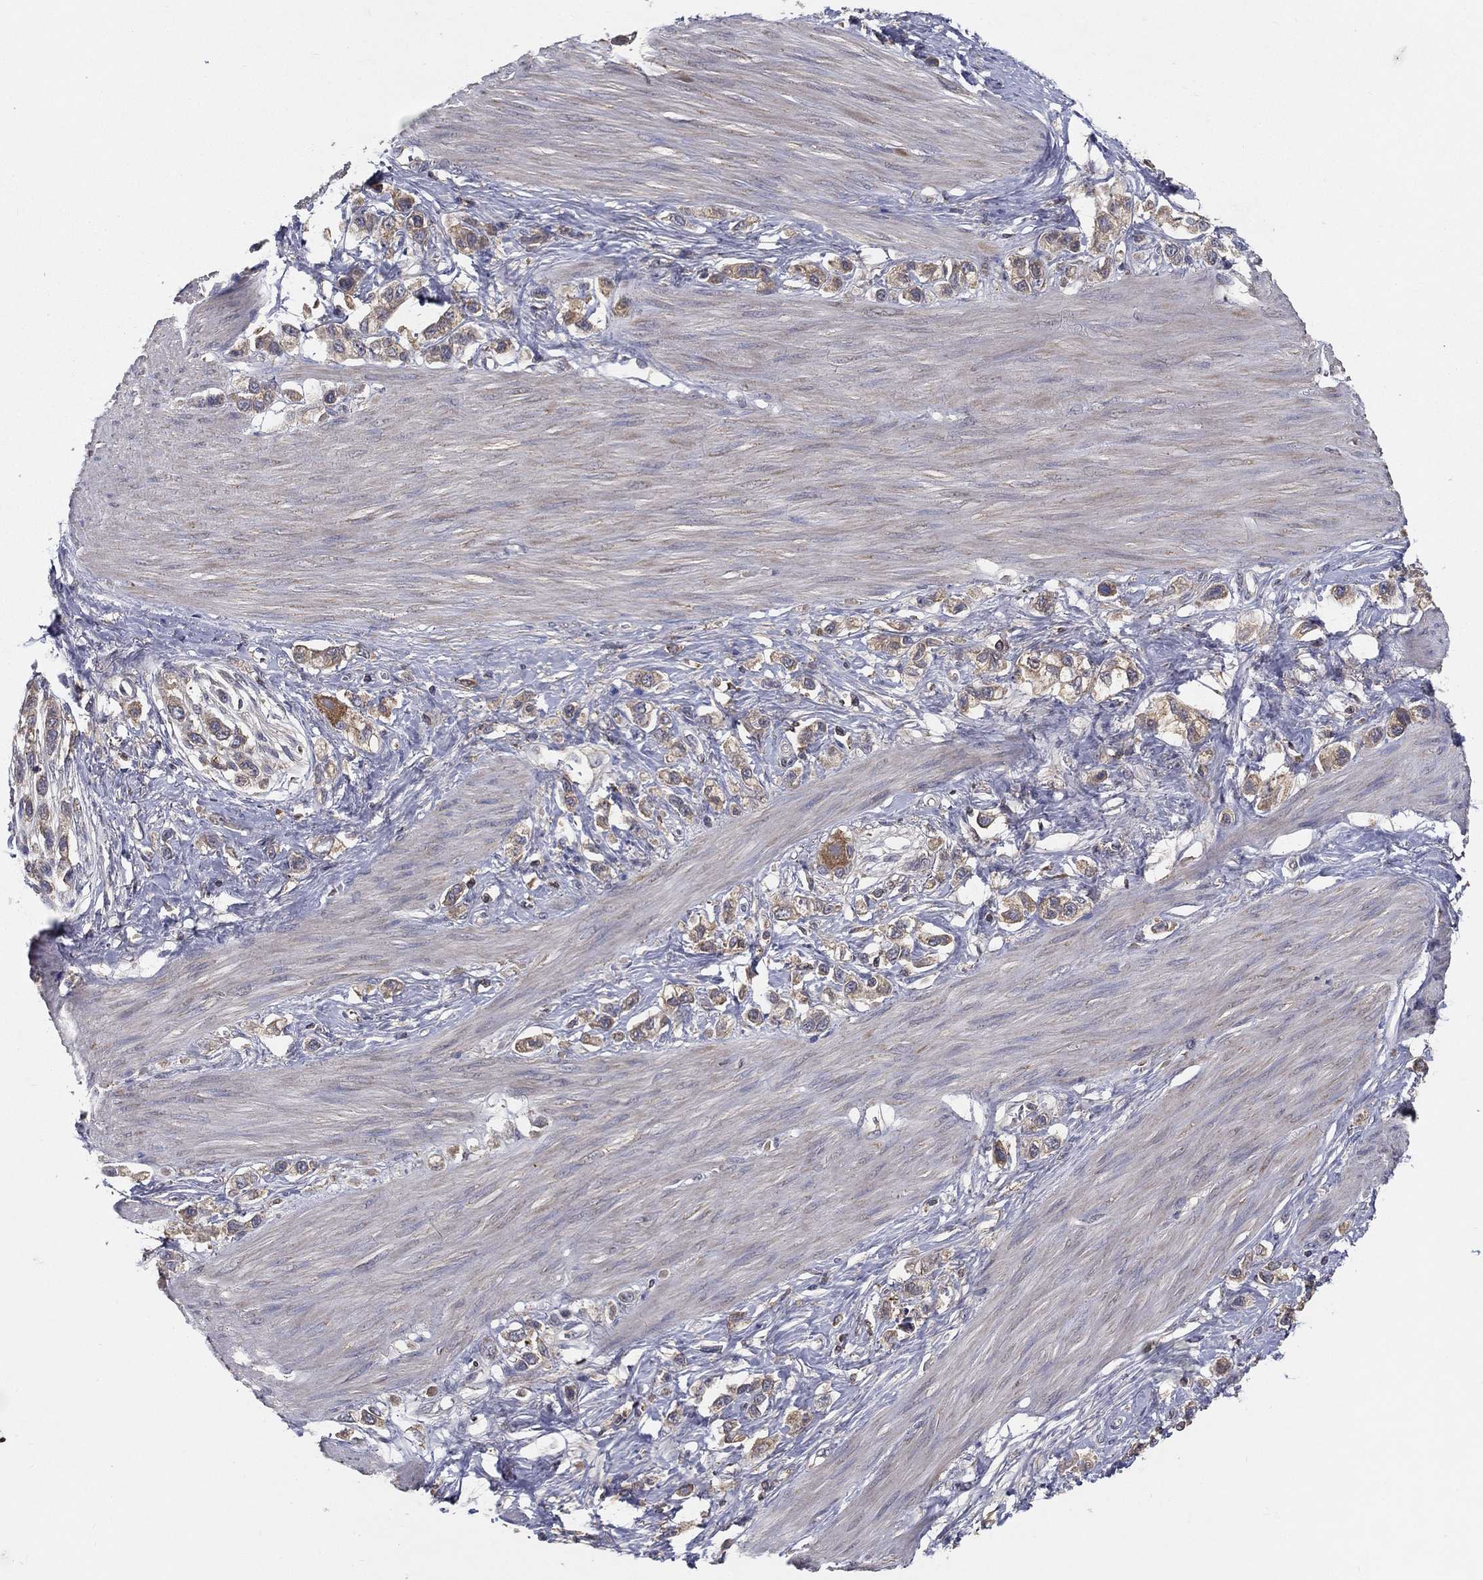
{"staining": {"intensity": "weak", "quantity": "25%-75%", "location": "cytoplasmic/membranous"}, "tissue": "stomach cancer", "cell_type": "Tumor cells", "image_type": "cancer", "snomed": [{"axis": "morphology", "description": "Normal tissue, NOS"}, {"axis": "morphology", "description": "Adenocarcinoma, NOS"}, {"axis": "morphology", "description": "Adenocarcinoma, High grade"}, {"axis": "topography", "description": "Stomach, upper"}, {"axis": "topography", "description": "Stomach"}], "caption": "A brown stain shows weak cytoplasmic/membranous positivity of a protein in stomach cancer (high-grade adenocarcinoma) tumor cells. (DAB IHC with brightfield microscopy, high magnification).", "gene": "MT-ND1", "patient": {"sex": "female", "age": 65}}